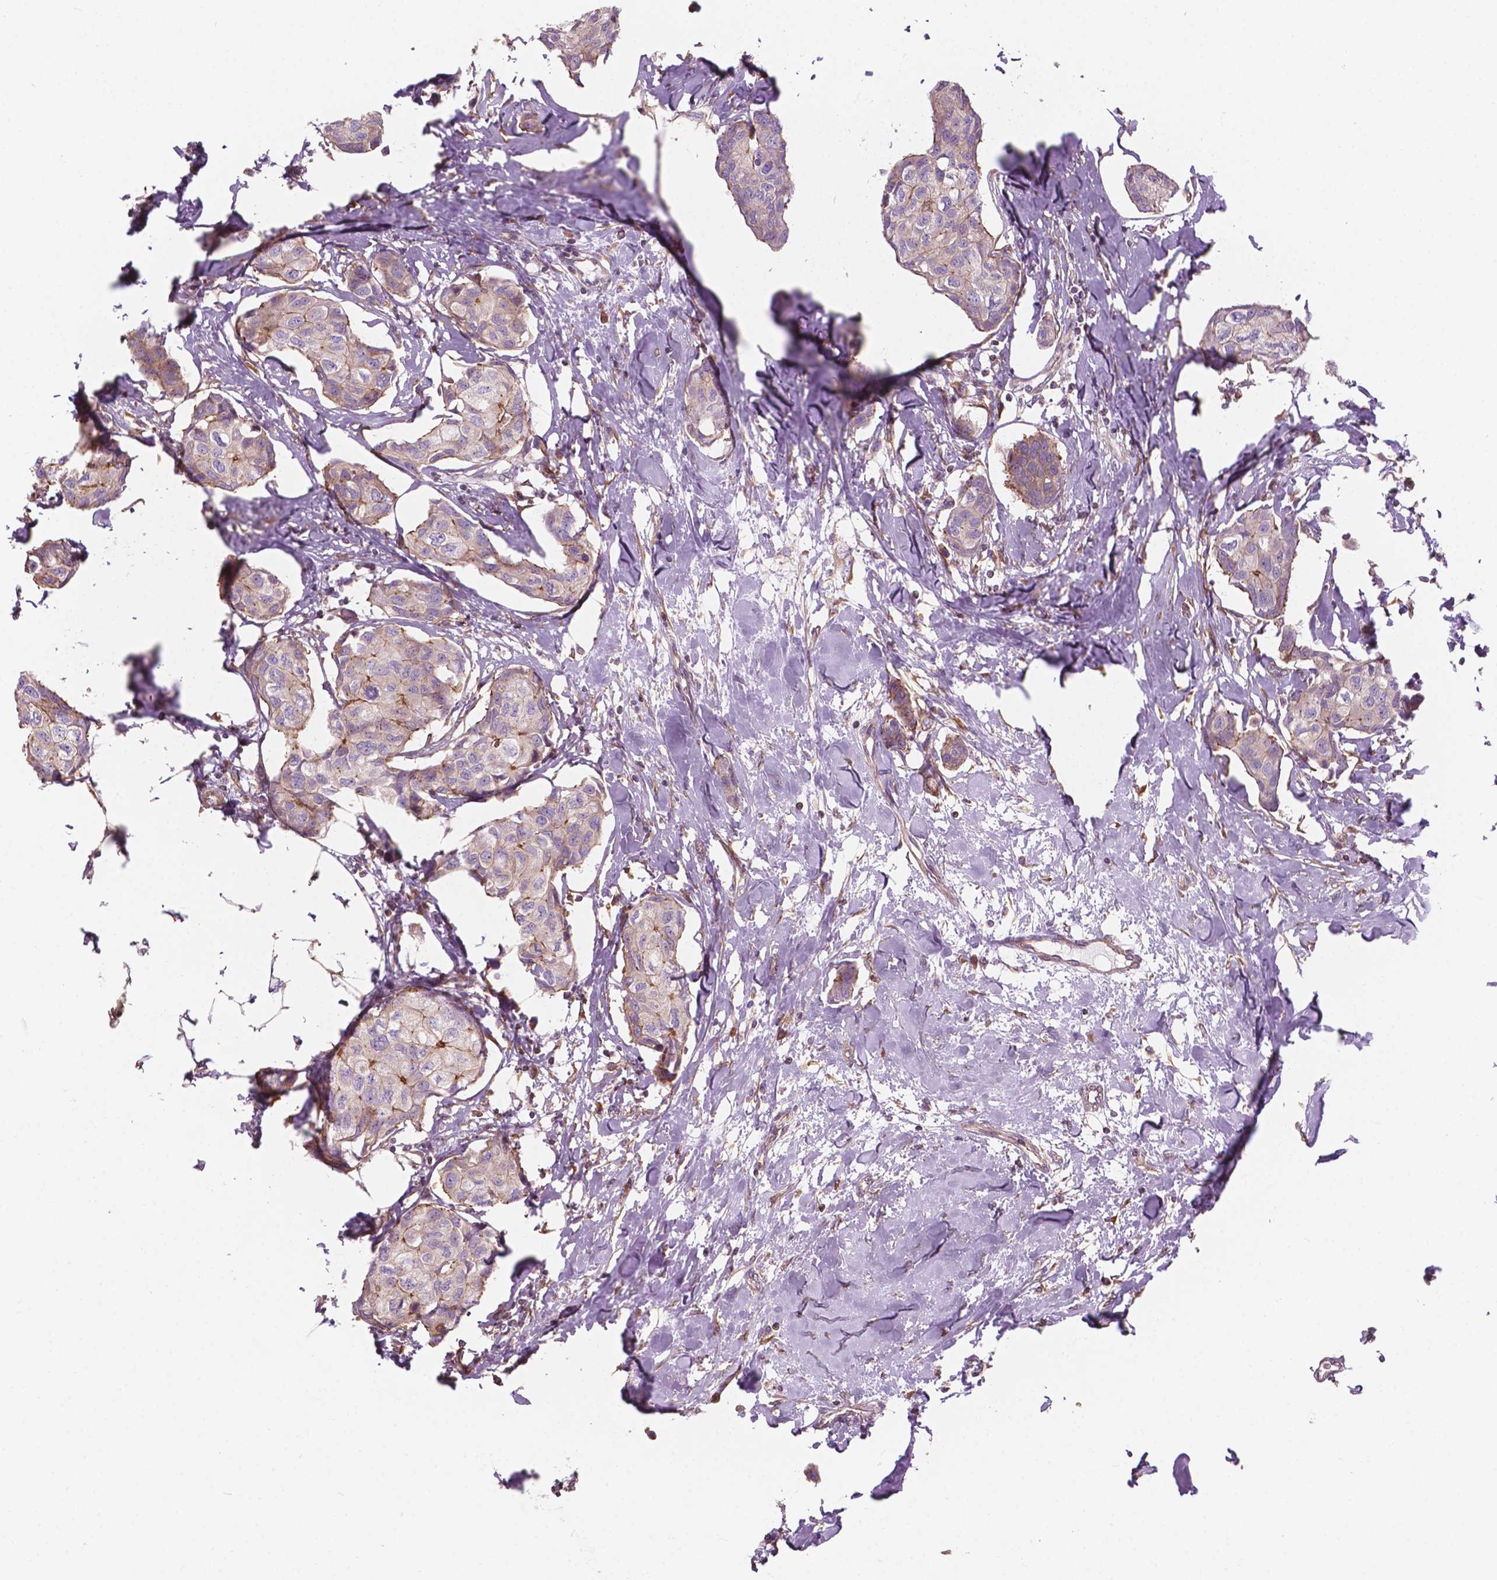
{"staining": {"intensity": "moderate", "quantity": "<25%", "location": "cytoplasmic/membranous"}, "tissue": "breast cancer", "cell_type": "Tumor cells", "image_type": "cancer", "snomed": [{"axis": "morphology", "description": "Duct carcinoma"}, {"axis": "topography", "description": "Breast"}], "caption": "Human breast infiltrating ductal carcinoma stained with a brown dye displays moderate cytoplasmic/membranous positive expression in about <25% of tumor cells.", "gene": "SURF4", "patient": {"sex": "female", "age": 80}}